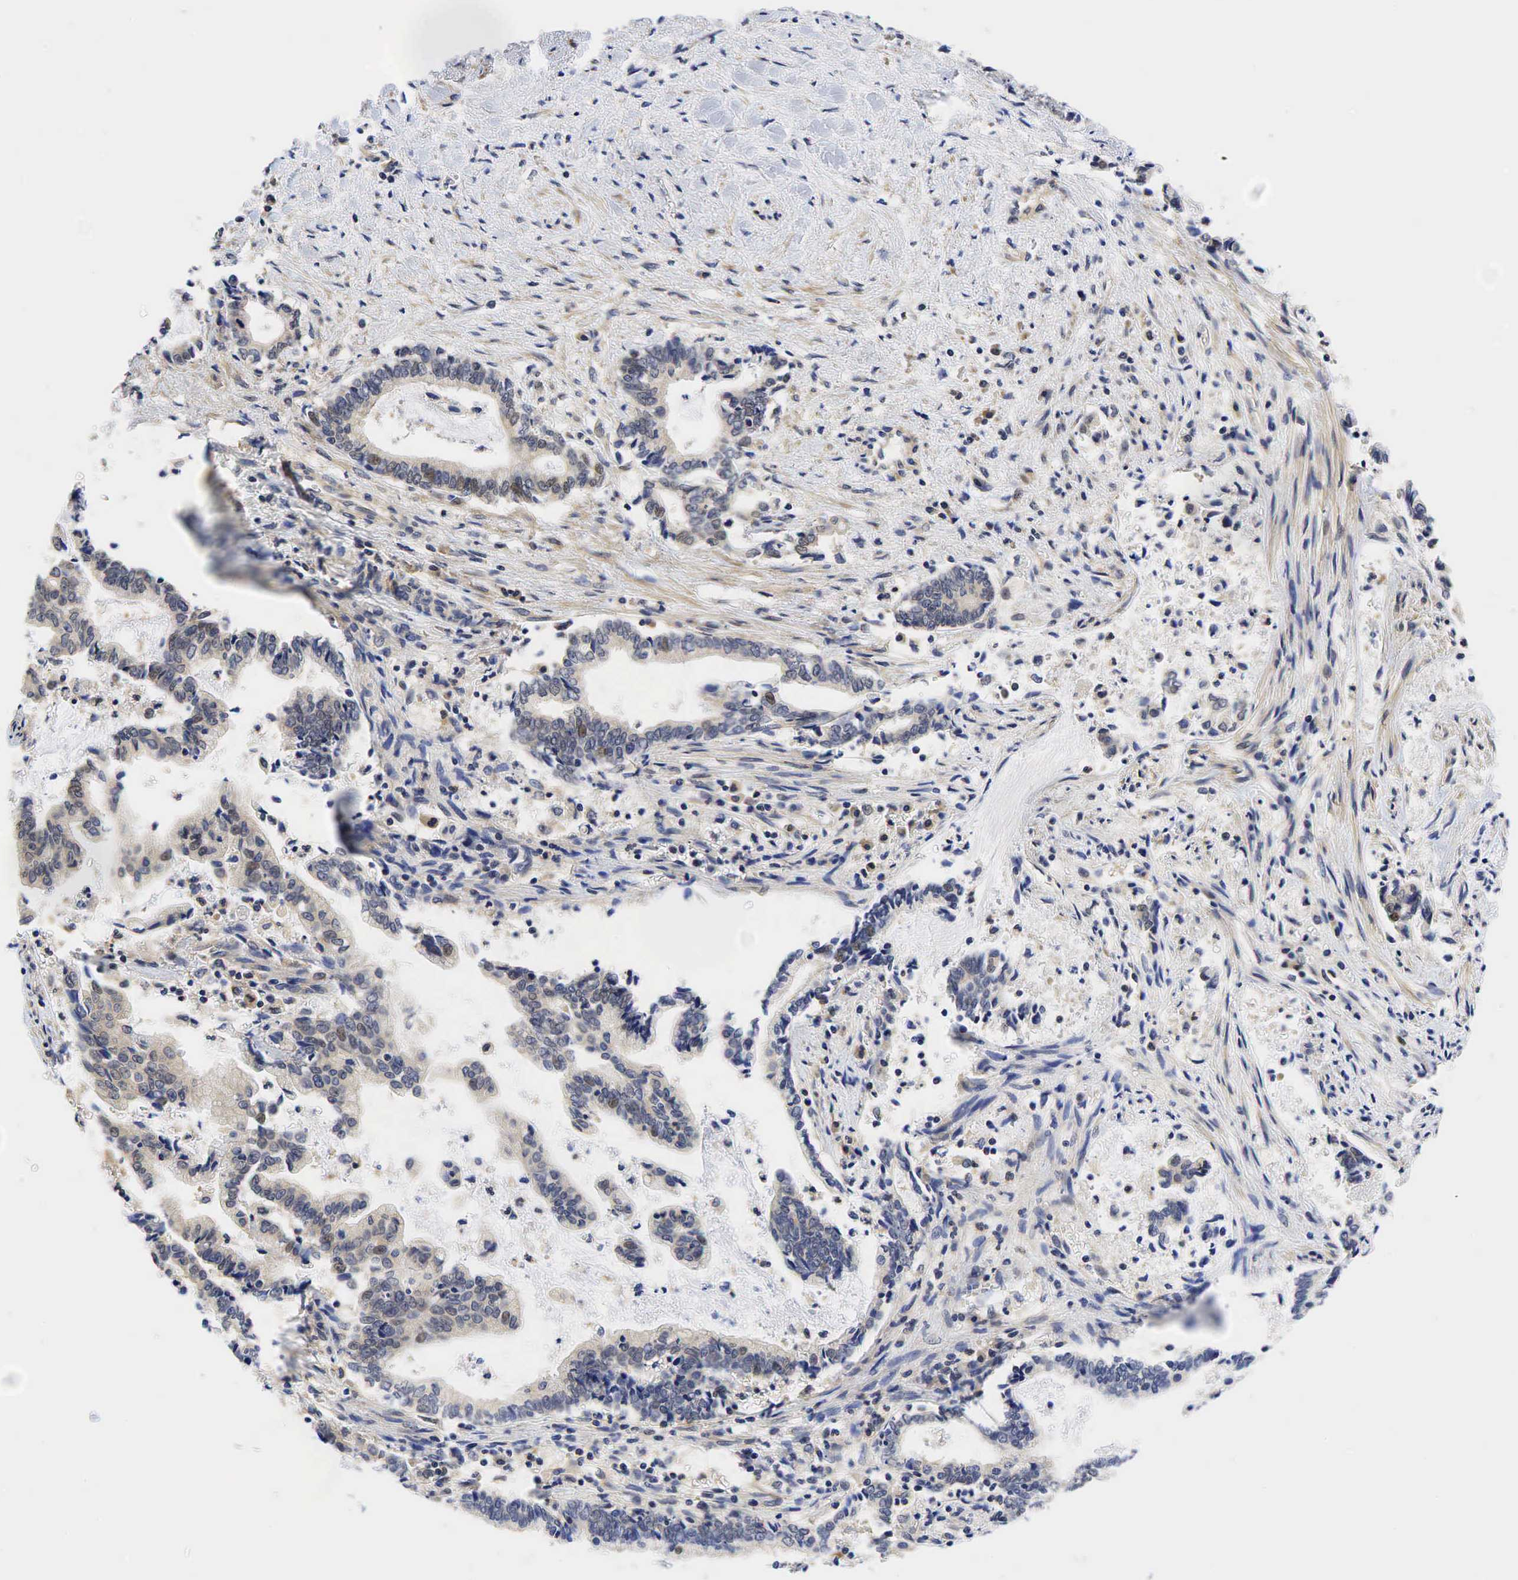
{"staining": {"intensity": "moderate", "quantity": "<25%", "location": "nuclear"}, "tissue": "liver cancer", "cell_type": "Tumor cells", "image_type": "cancer", "snomed": [{"axis": "morphology", "description": "Cholangiocarcinoma"}, {"axis": "topography", "description": "Liver"}], "caption": "Immunohistochemical staining of cholangiocarcinoma (liver) shows moderate nuclear protein expression in approximately <25% of tumor cells.", "gene": "CCND1", "patient": {"sex": "male", "age": 57}}